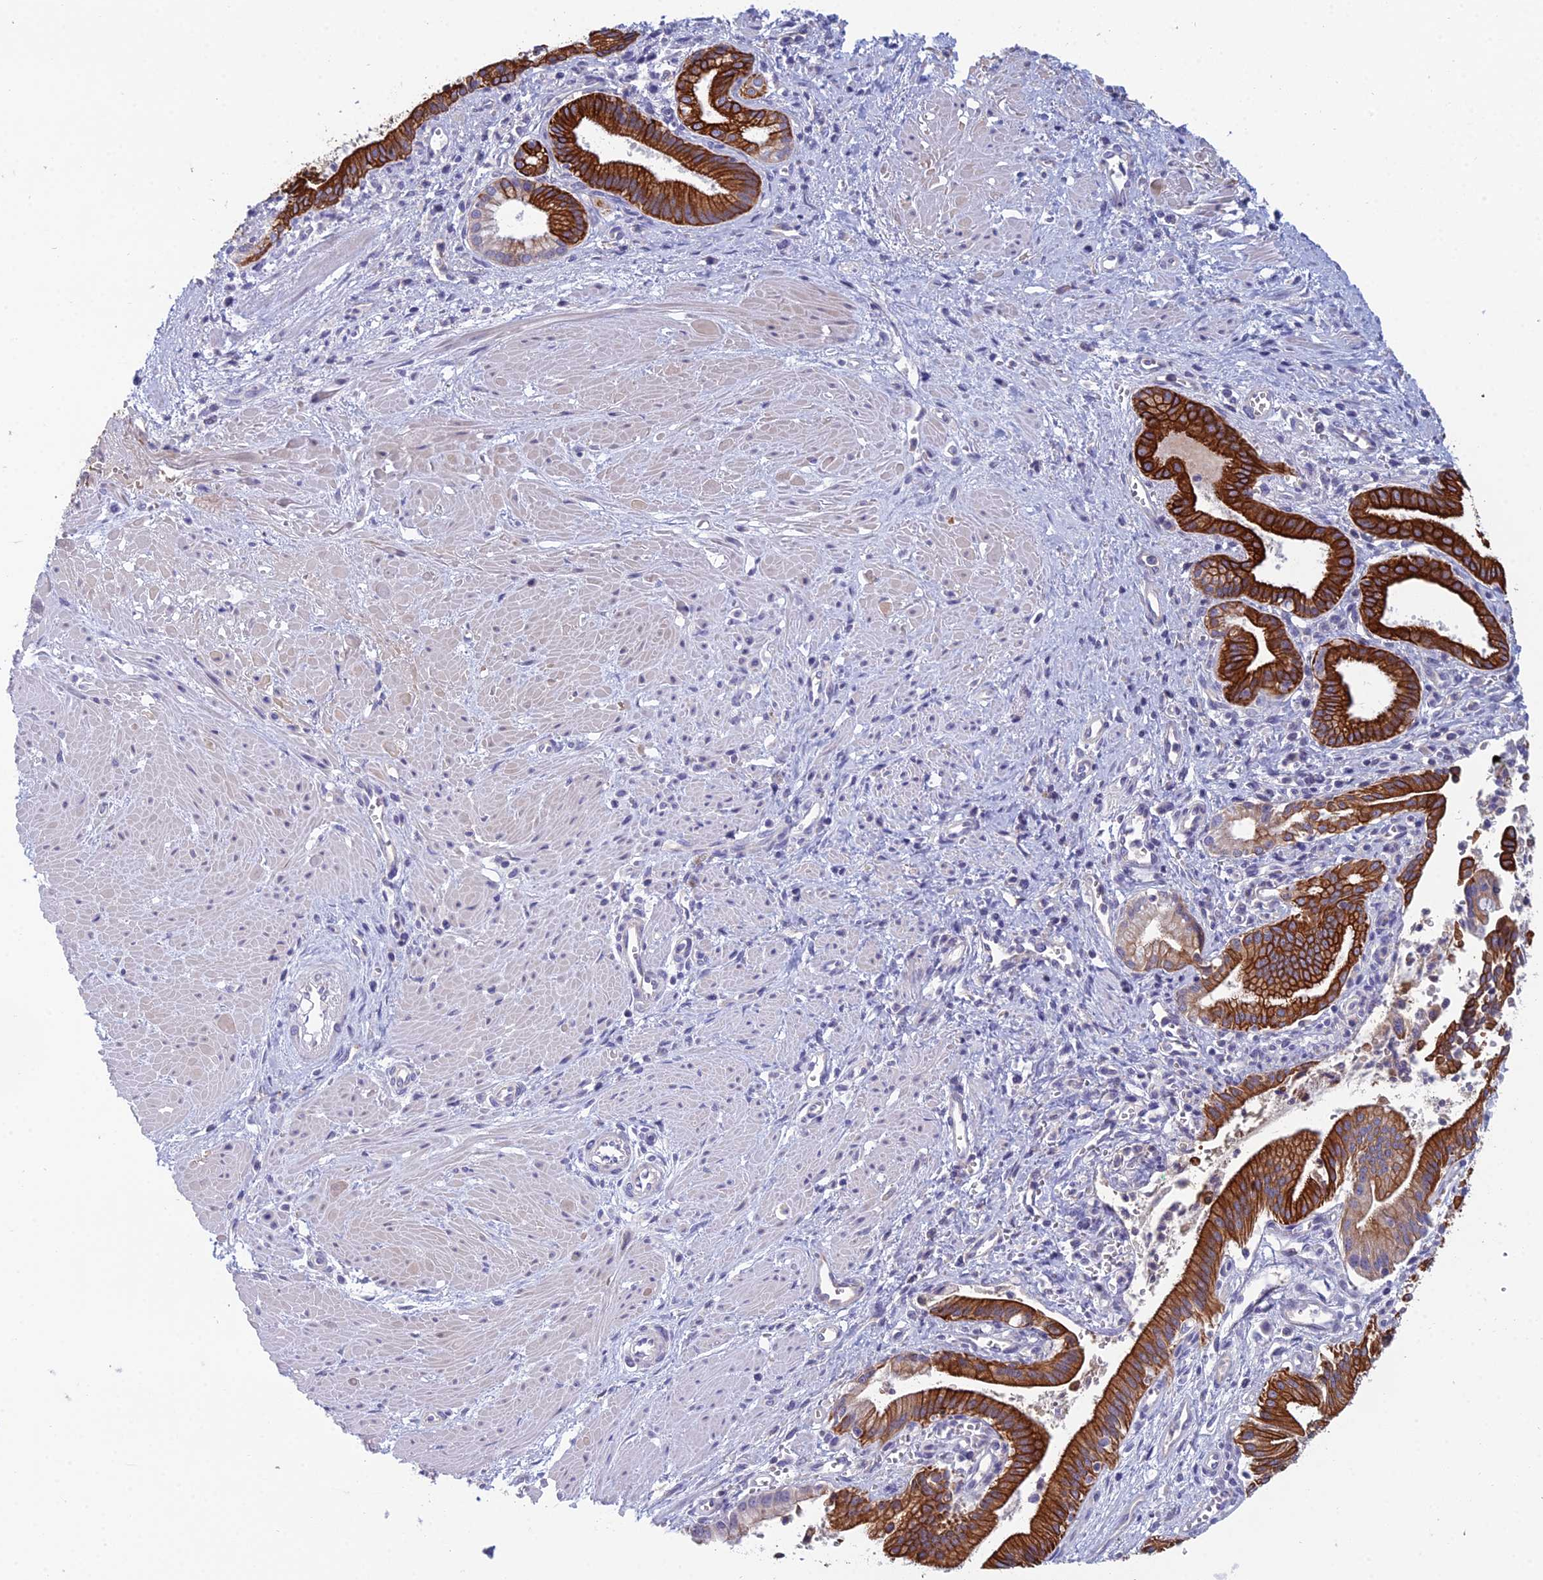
{"staining": {"intensity": "strong", "quantity": ">75%", "location": "cytoplasmic/membranous"}, "tissue": "pancreatic cancer", "cell_type": "Tumor cells", "image_type": "cancer", "snomed": [{"axis": "morphology", "description": "Adenocarcinoma, NOS"}, {"axis": "topography", "description": "Pancreas"}], "caption": "Immunohistochemical staining of pancreatic cancer (adenocarcinoma) reveals high levels of strong cytoplasmic/membranous positivity in approximately >75% of tumor cells.", "gene": "RBM41", "patient": {"sex": "male", "age": 78}}